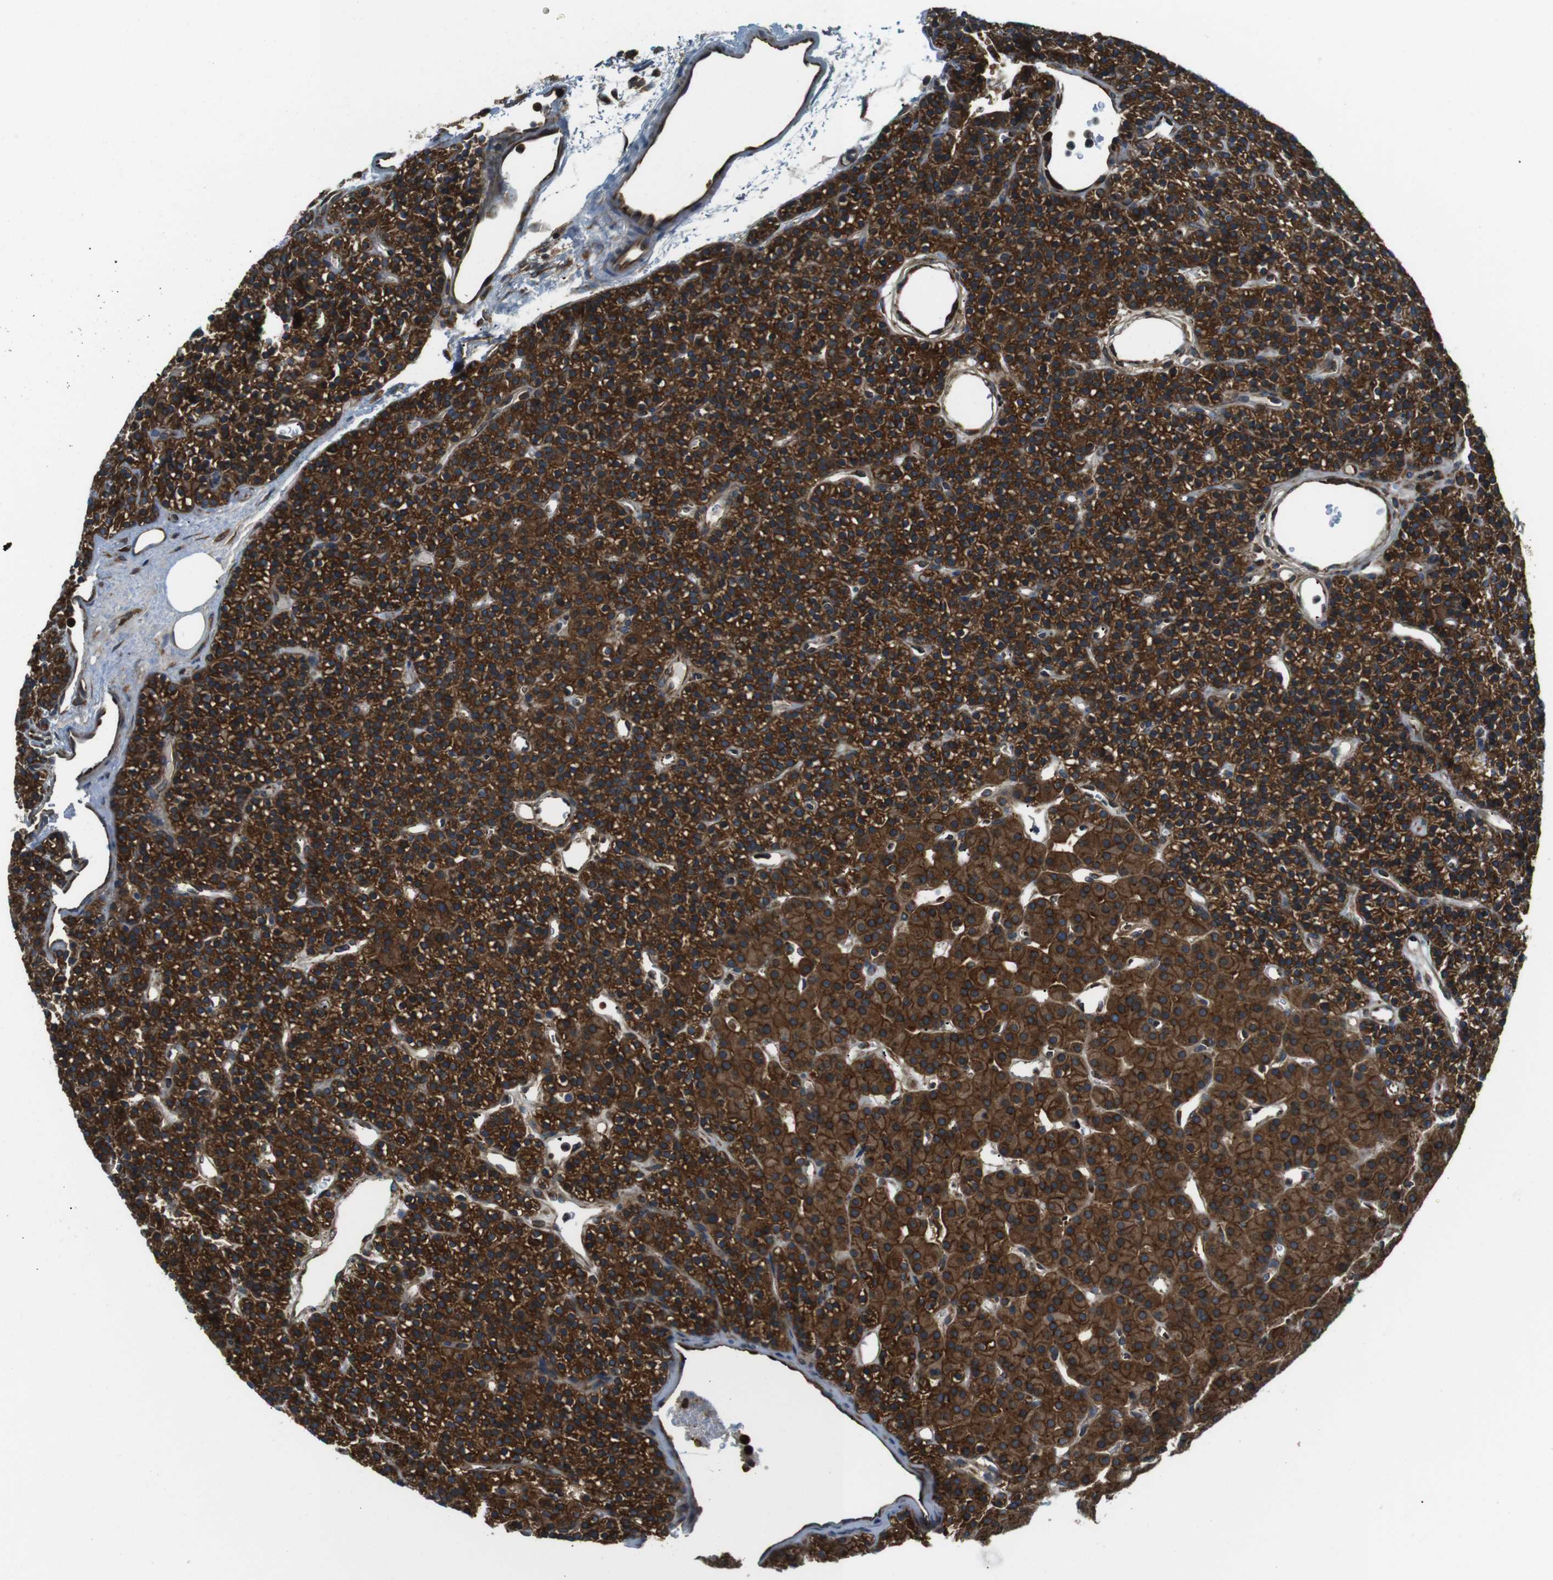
{"staining": {"intensity": "strong", "quantity": ">75%", "location": "cytoplasmic/membranous"}, "tissue": "parathyroid gland", "cell_type": "Glandular cells", "image_type": "normal", "snomed": [{"axis": "morphology", "description": "Normal tissue, NOS"}, {"axis": "morphology", "description": "Hyperplasia, NOS"}, {"axis": "topography", "description": "Parathyroid gland"}], "caption": "This photomicrograph exhibits normal parathyroid gland stained with IHC to label a protein in brown. The cytoplasmic/membranous of glandular cells show strong positivity for the protein. Nuclei are counter-stained blue.", "gene": "TSC1", "patient": {"sex": "male", "age": 44}}